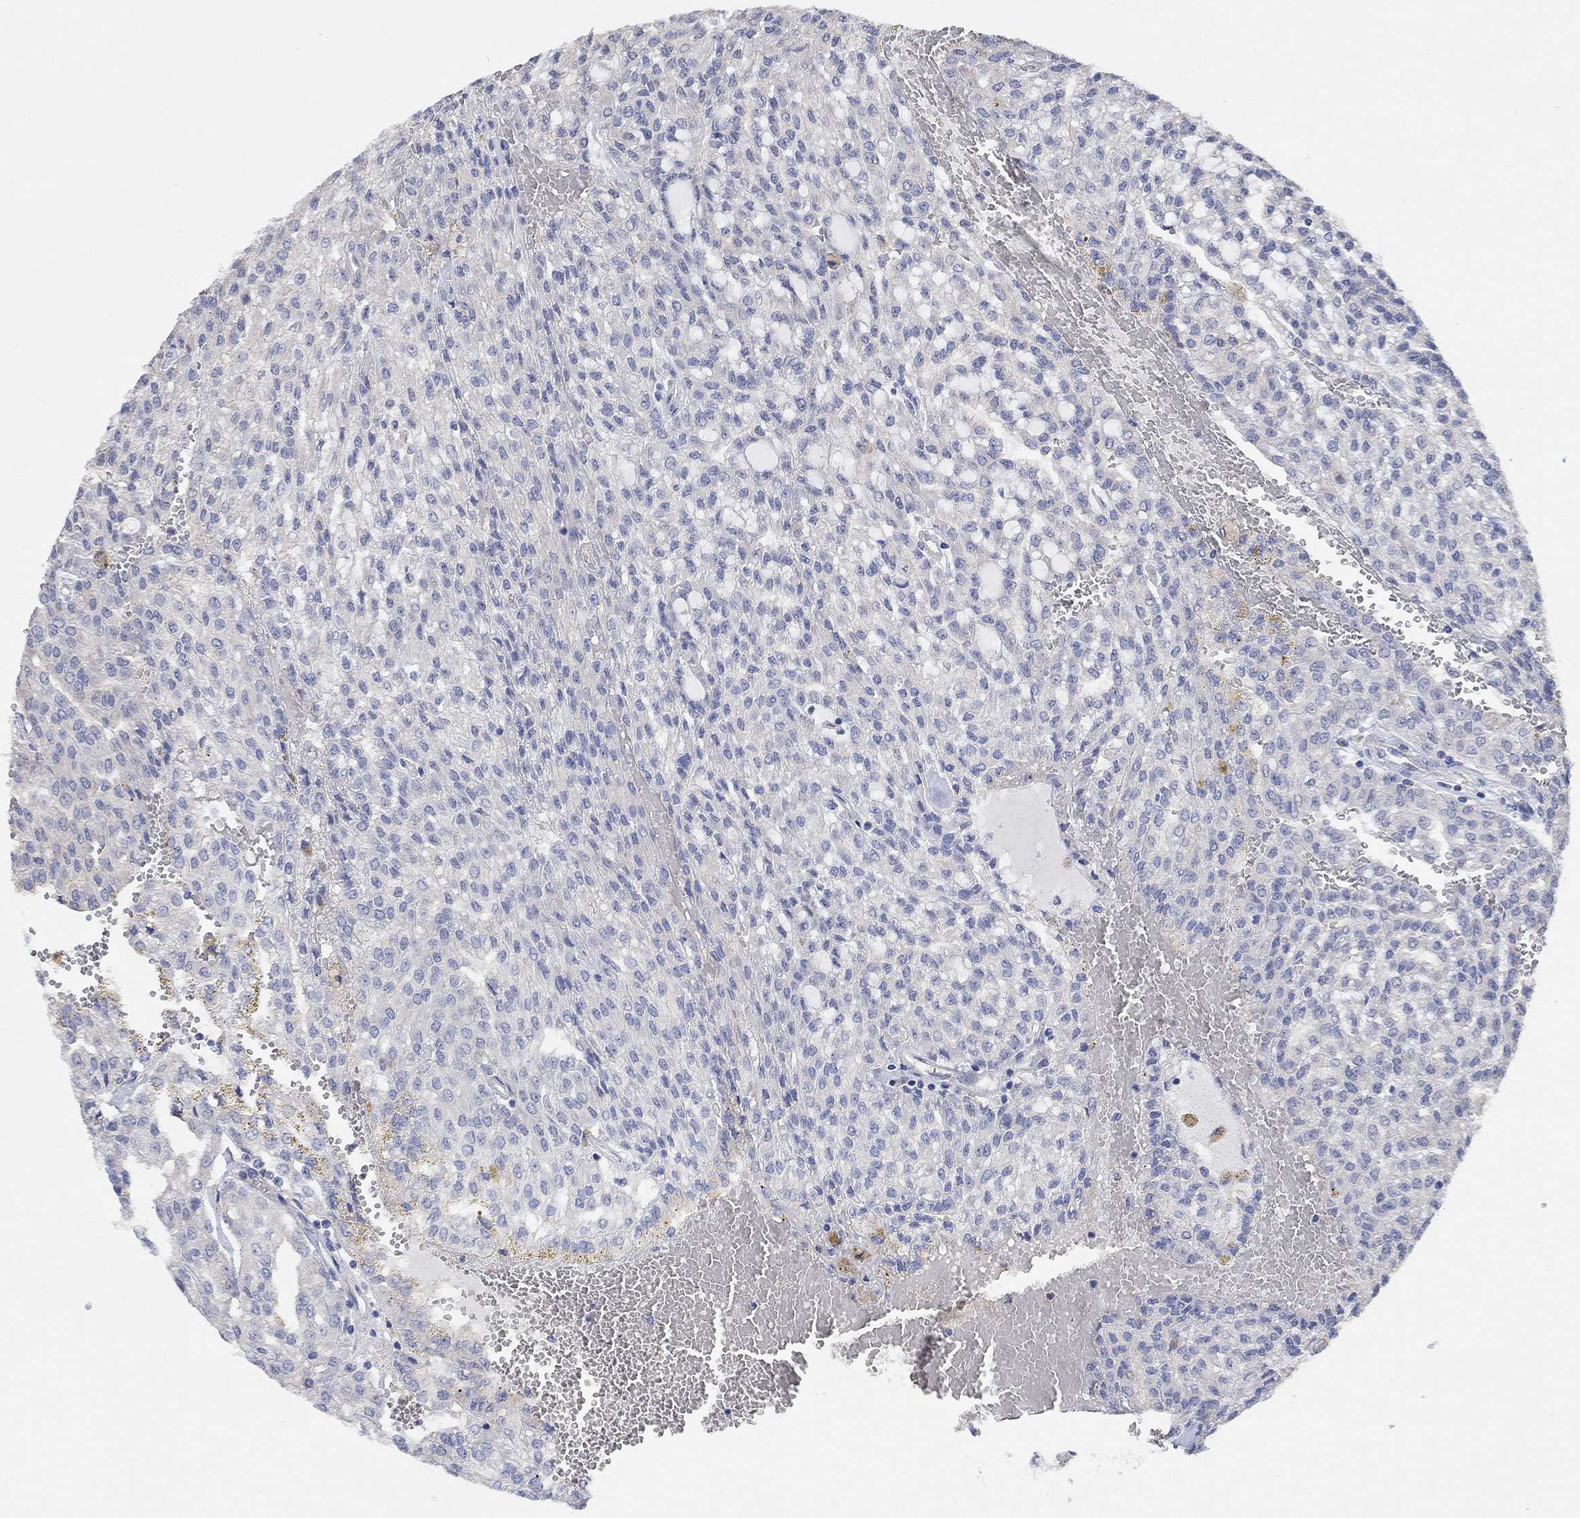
{"staining": {"intensity": "negative", "quantity": "none", "location": "none"}, "tissue": "renal cancer", "cell_type": "Tumor cells", "image_type": "cancer", "snomed": [{"axis": "morphology", "description": "Adenocarcinoma, NOS"}, {"axis": "topography", "description": "Kidney"}], "caption": "An immunohistochemistry micrograph of adenocarcinoma (renal) is shown. There is no staining in tumor cells of adenocarcinoma (renal). (DAB IHC with hematoxylin counter stain).", "gene": "SYT16", "patient": {"sex": "male", "age": 63}}